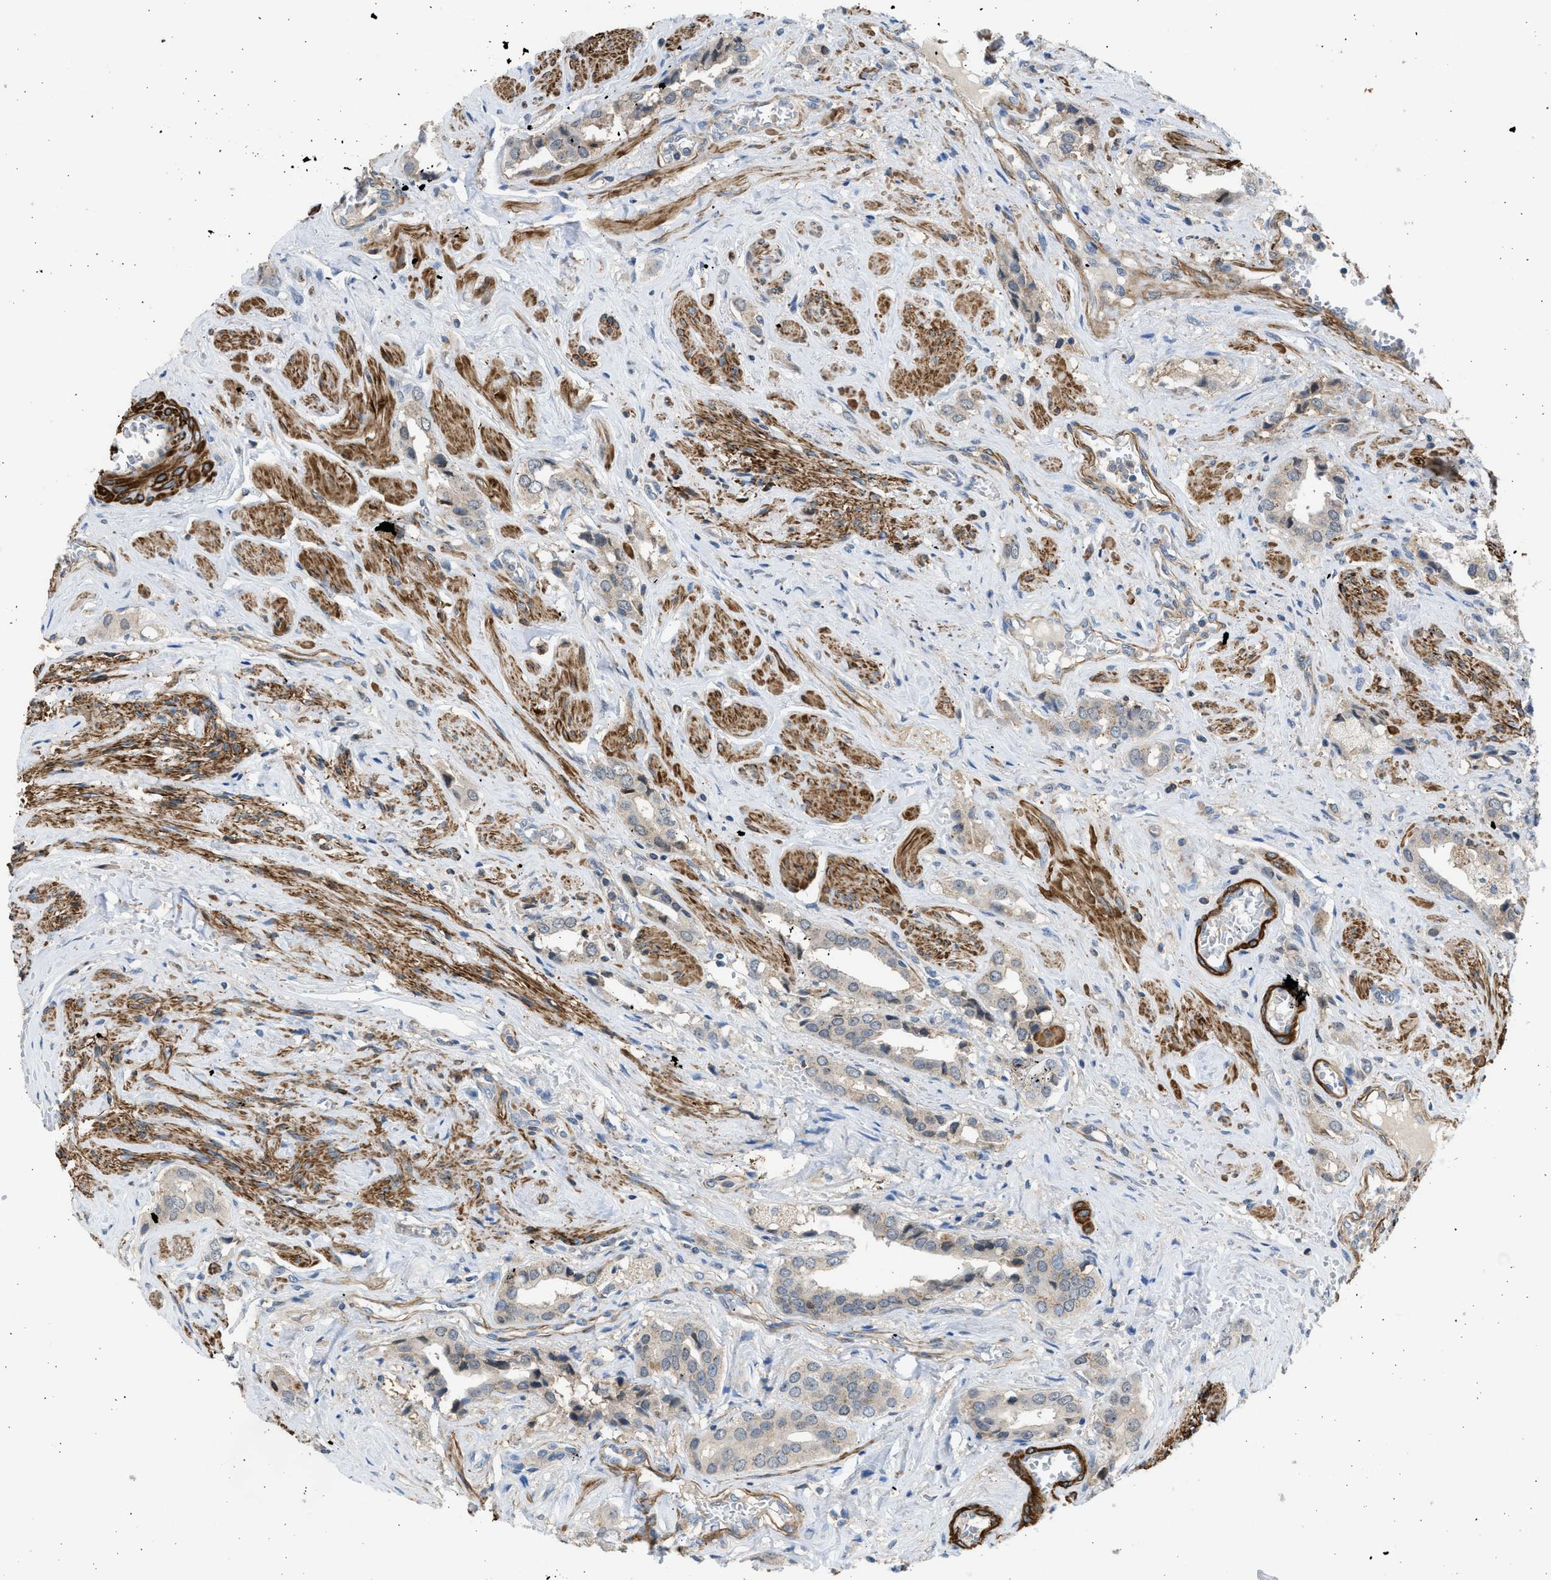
{"staining": {"intensity": "negative", "quantity": "none", "location": "none"}, "tissue": "prostate cancer", "cell_type": "Tumor cells", "image_type": "cancer", "snomed": [{"axis": "morphology", "description": "Adenocarcinoma, High grade"}, {"axis": "topography", "description": "Prostate"}], "caption": "High power microscopy photomicrograph of an immunohistochemistry photomicrograph of prostate cancer, revealing no significant positivity in tumor cells.", "gene": "PCNX3", "patient": {"sex": "male", "age": 52}}